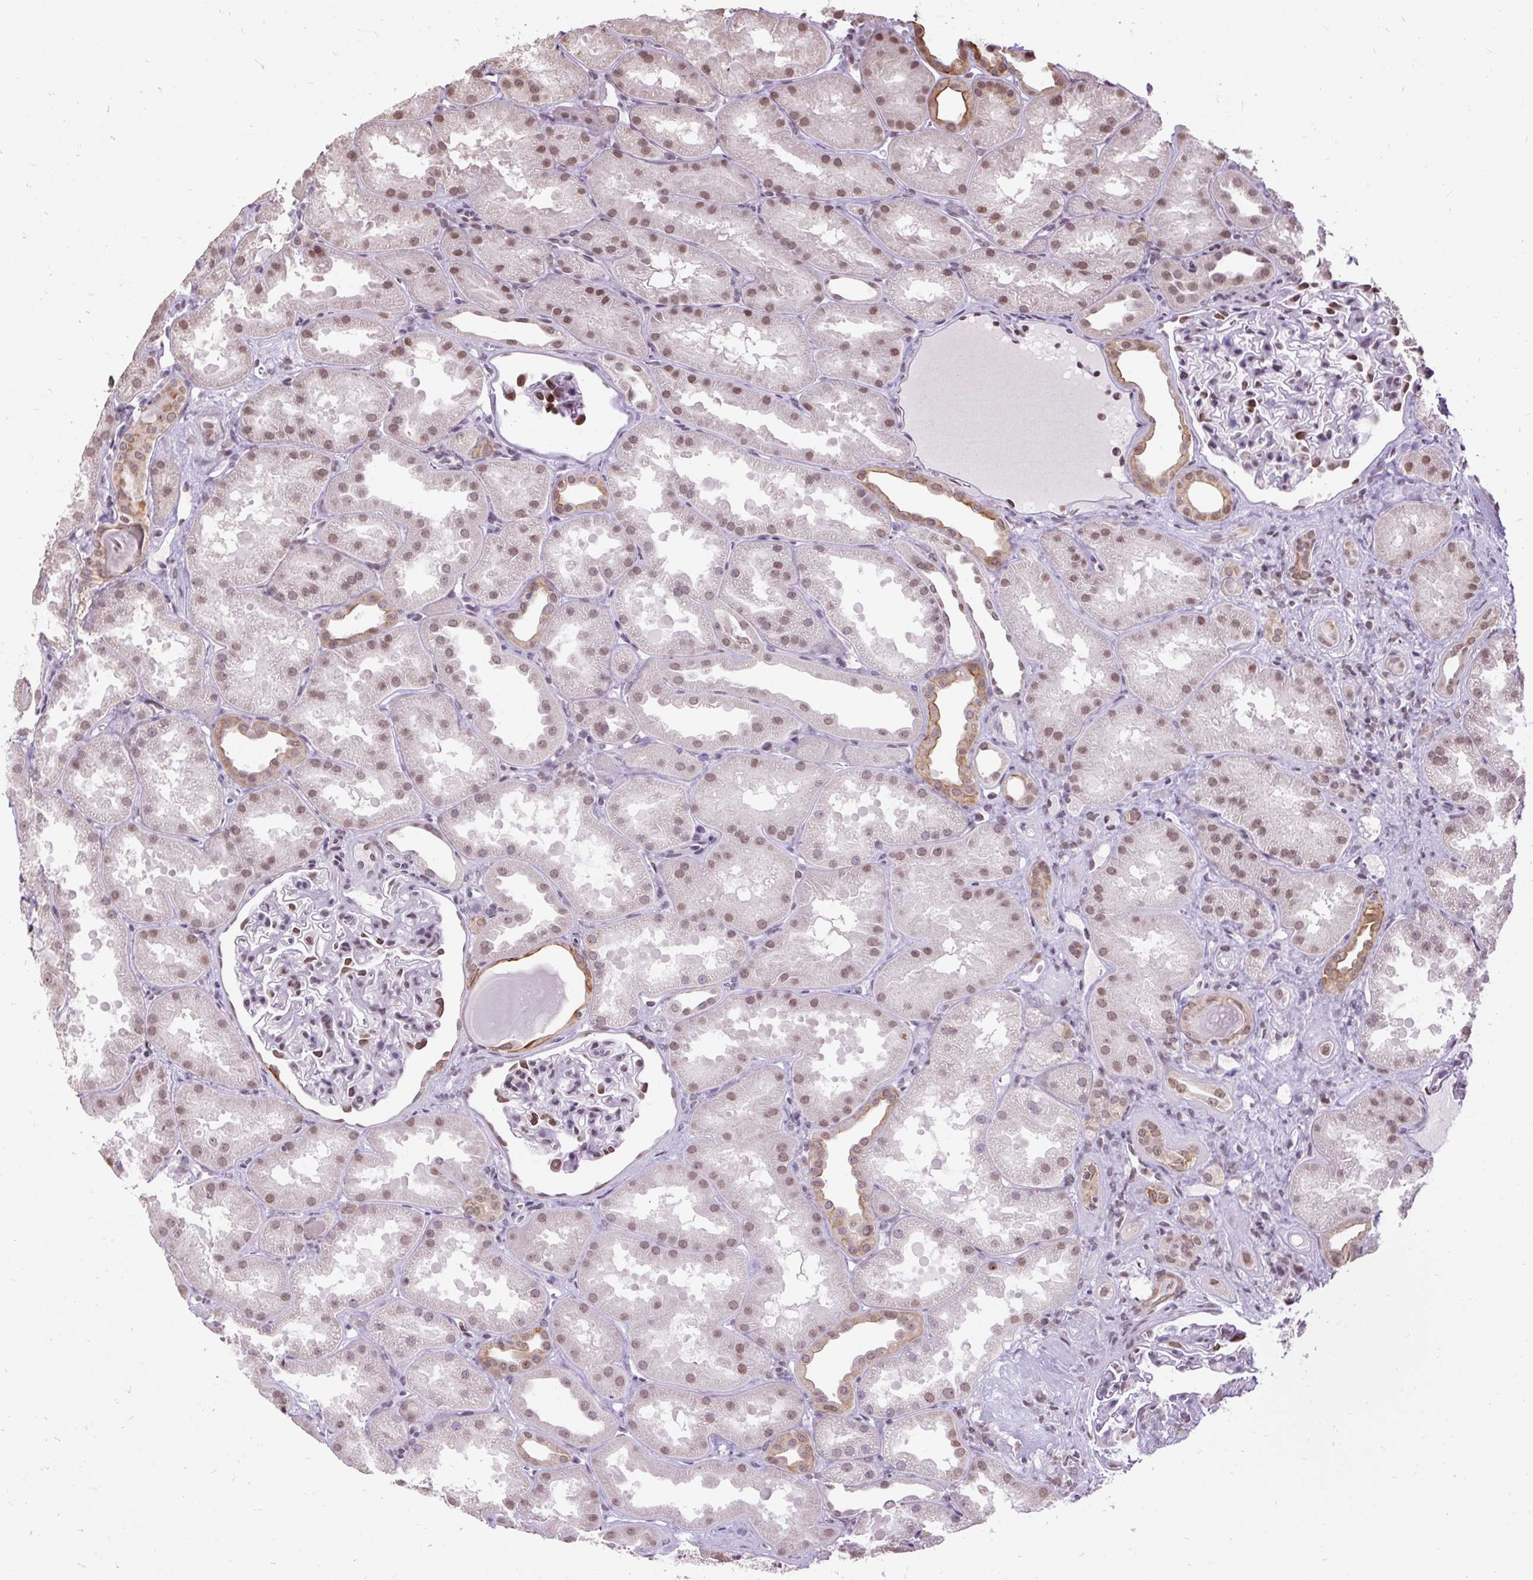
{"staining": {"intensity": "moderate", "quantity": ">75%", "location": "nuclear"}, "tissue": "kidney", "cell_type": "Cells in glomeruli", "image_type": "normal", "snomed": [{"axis": "morphology", "description": "Normal tissue, NOS"}, {"axis": "topography", "description": "Kidney"}], "caption": "Moderate nuclear staining is seen in about >75% of cells in glomeruli in benign kidney. (Stains: DAB in brown, nuclei in blue, Microscopy: brightfield microscopy at high magnification).", "gene": "ZNF672", "patient": {"sex": "male", "age": 61}}